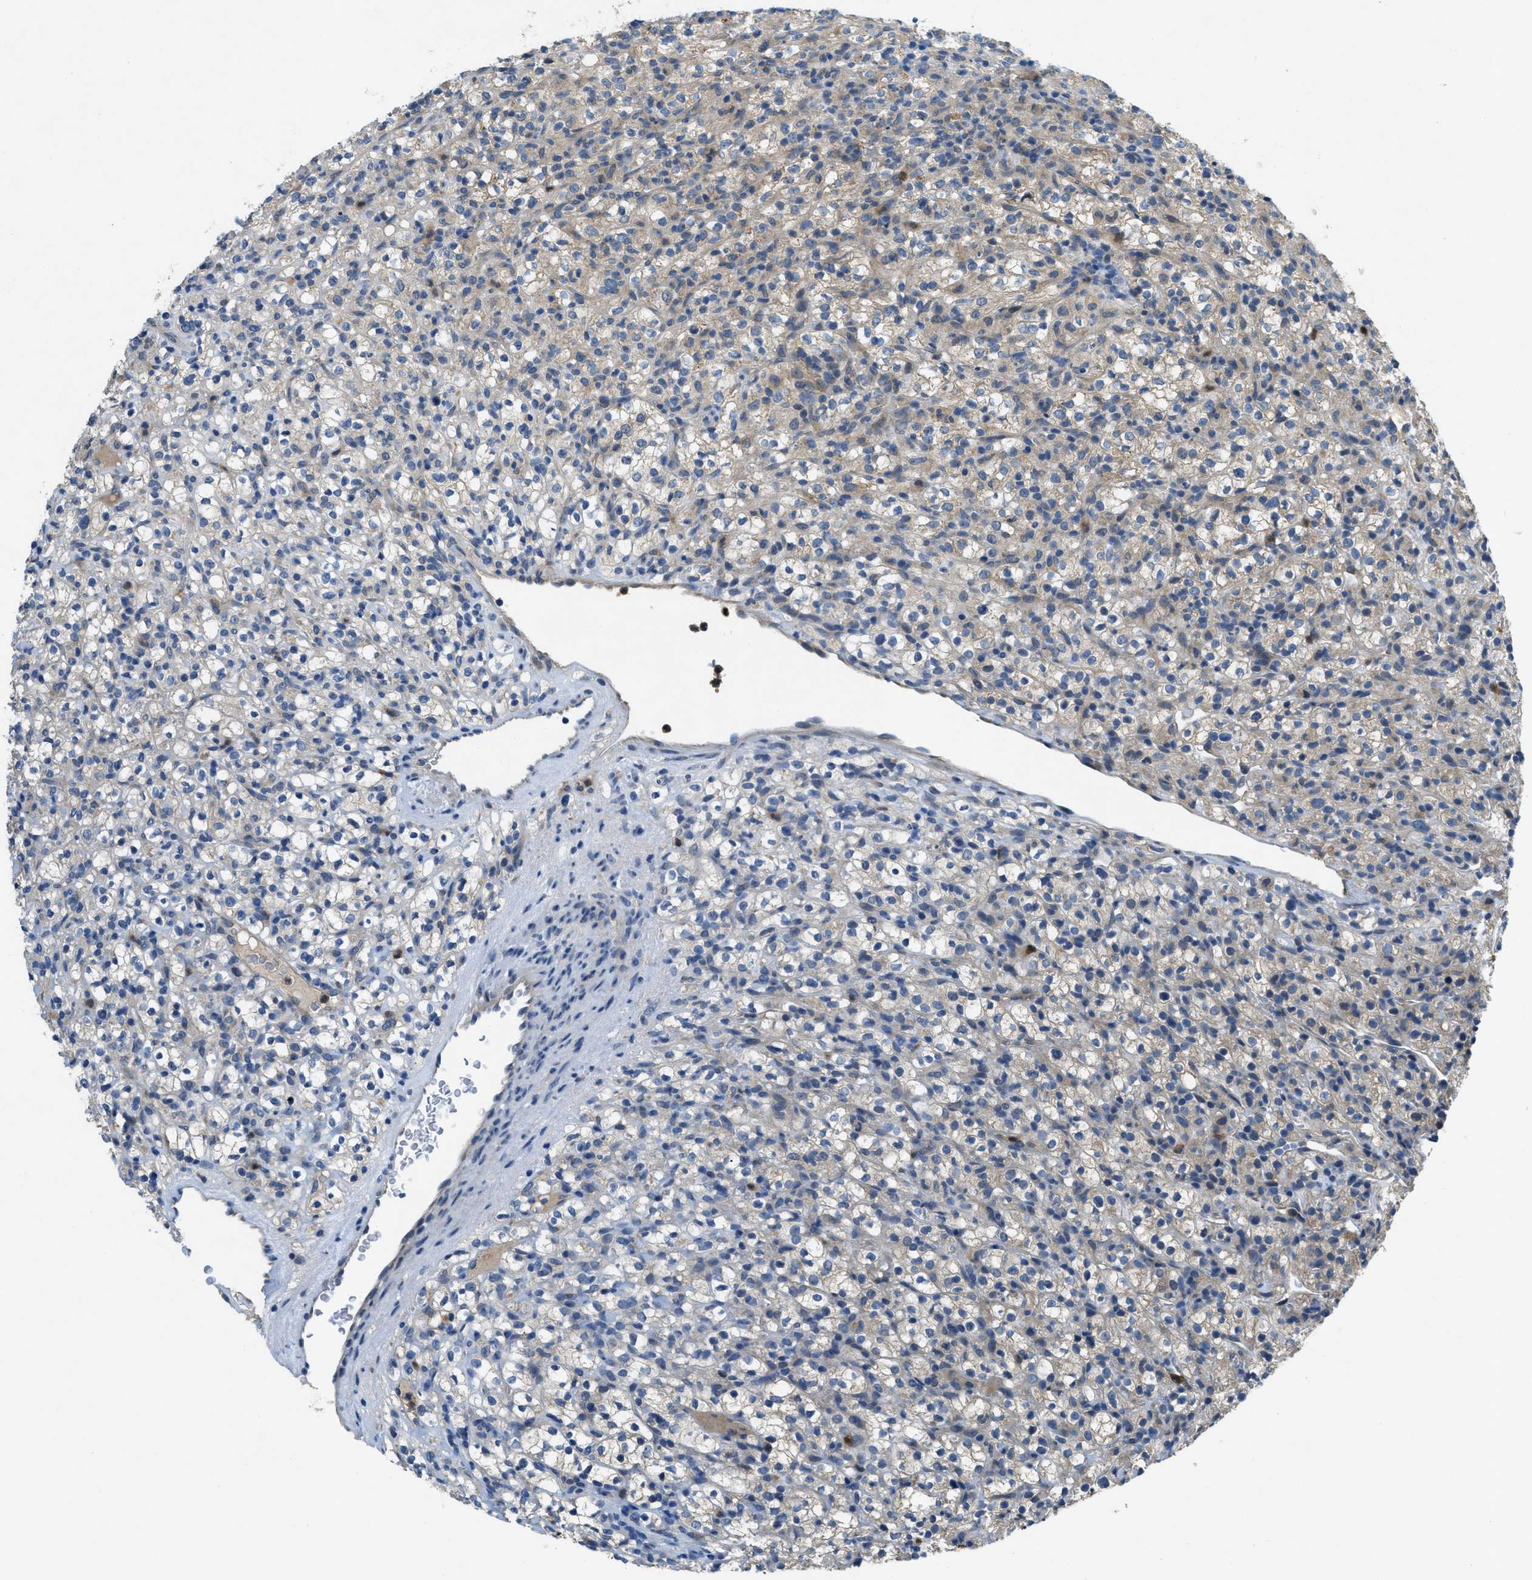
{"staining": {"intensity": "weak", "quantity": "<25%", "location": "cytoplasmic/membranous"}, "tissue": "renal cancer", "cell_type": "Tumor cells", "image_type": "cancer", "snomed": [{"axis": "morphology", "description": "Normal tissue, NOS"}, {"axis": "morphology", "description": "Adenocarcinoma, NOS"}, {"axis": "topography", "description": "Kidney"}], "caption": "A high-resolution photomicrograph shows immunohistochemistry staining of renal adenocarcinoma, which displays no significant positivity in tumor cells.", "gene": "SNX14", "patient": {"sex": "female", "age": 72}}